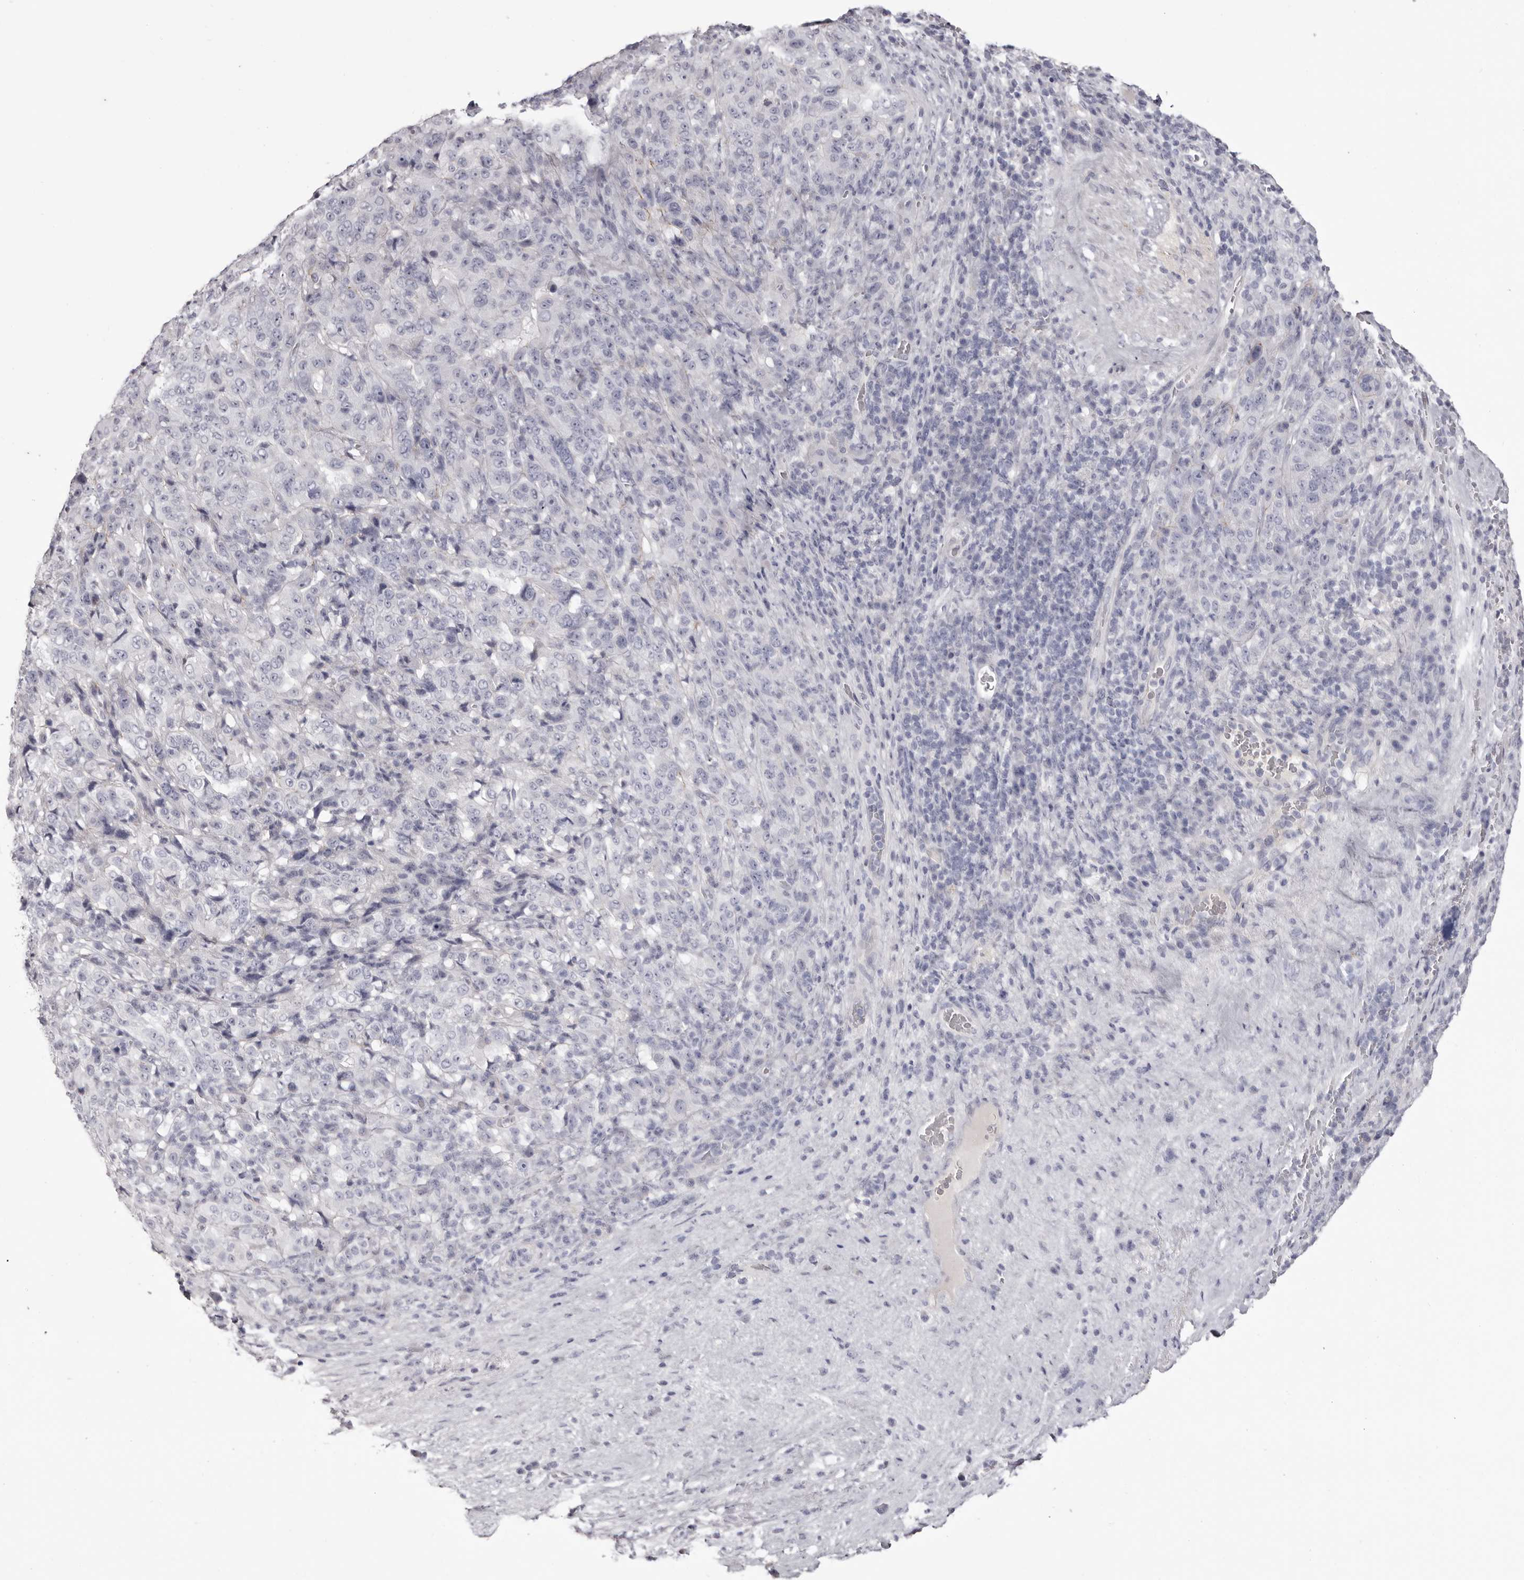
{"staining": {"intensity": "negative", "quantity": "none", "location": "none"}, "tissue": "pancreatic cancer", "cell_type": "Tumor cells", "image_type": "cancer", "snomed": [{"axis": "morphology", "description": "Adenocarcinoma, NOS"}, {"axis": "topography", "description": "Pancreas"}], "caption": "The histopathology image demonstrates no staining of tumor cells in pancreatic cancer.", "gene": "CA6", "patient": {"sex": "male", "age": 63}}